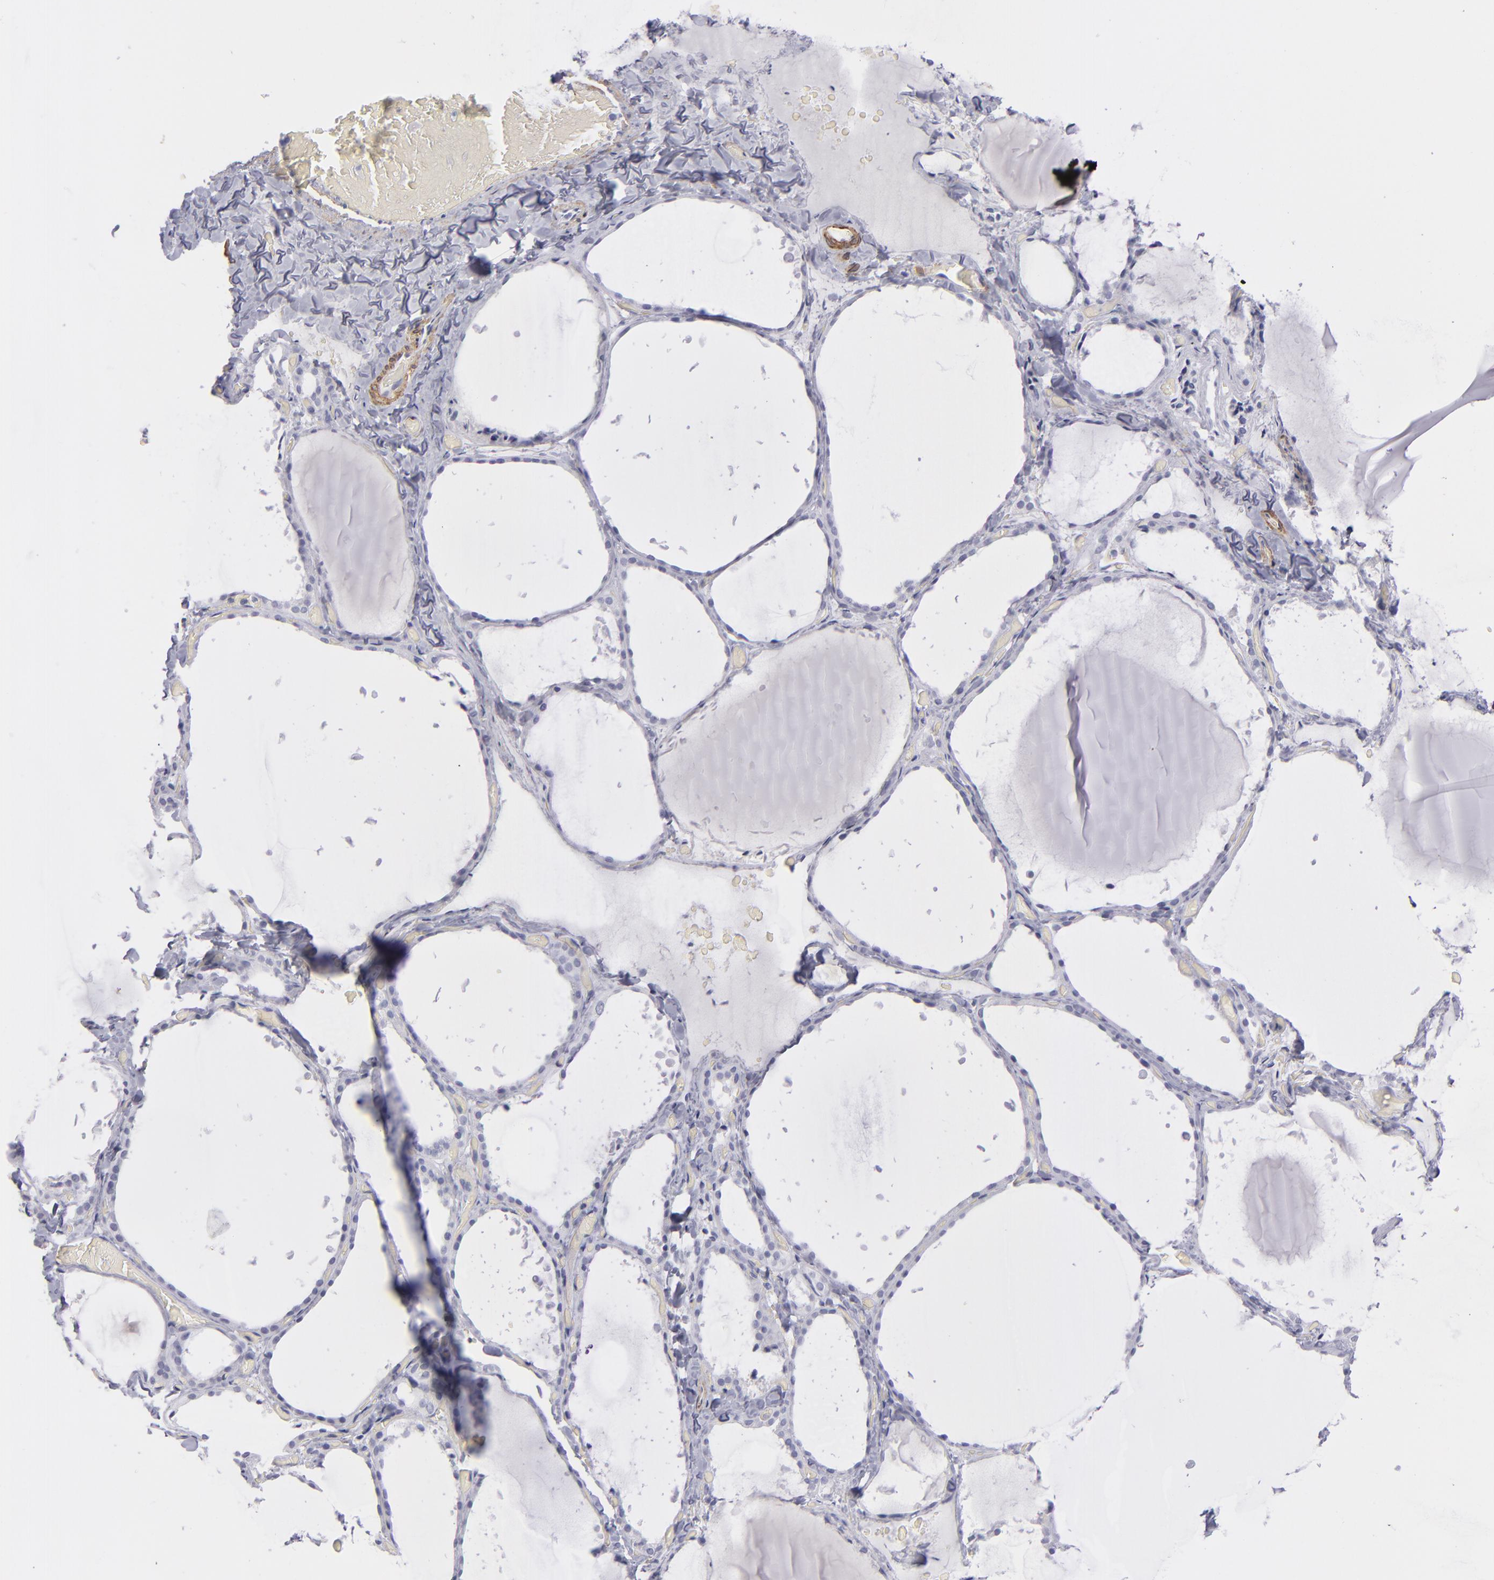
{"staining": {"intensity": "negative", "quantity": "none", "location": "none"}, "tissue": "thyroid gland", "cell_type": "Glandular cells", "image_type": "normal", "snomed": [{"axis": "morphology", "description": "Normal tissue, NOS"}, {"axis": "topography", "description": "Thyroid gland"}], "caption": "This histopathology image is of unremarkable thyroid gland stained with immunohistochemistry (IHC) to label a protein in brown with the nuclei are counter-stained blue. There is no expression in glandular cells.", "gene": "MYH11", "patient": {"sex": "female", "age": 22}}